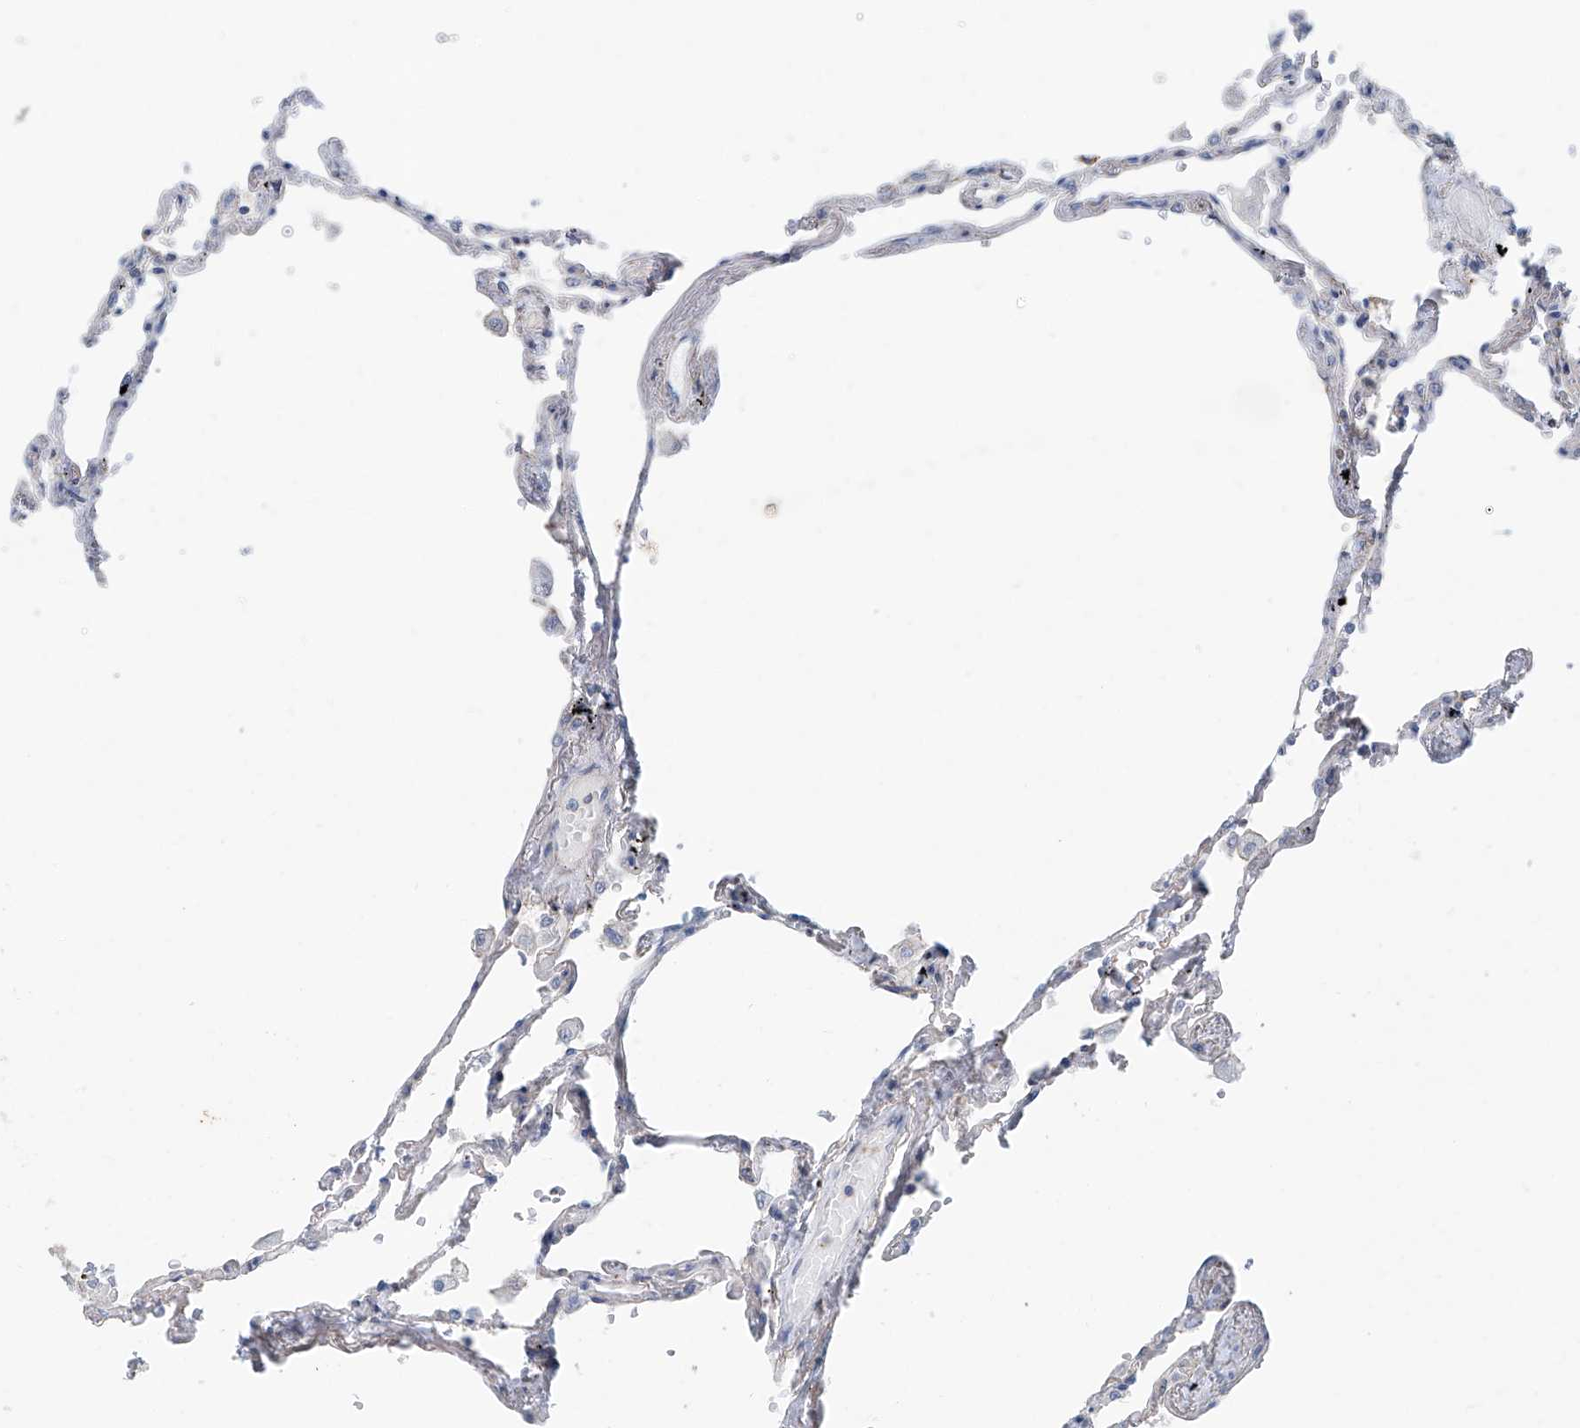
{"staining": {"intensity": "negative", "quantity": "none", "location": "none"}, "tissue": "lung", "cell_type": "Alveolar cells", "image_type": "normal", "snomed": [{"axis": "morphology", "description": "Normal tissue, NOS"}, {"axis": "topography", "description": "Lung"}], "caption": "Immunohistochemistry (IHC) micrograph of normal lung: human lung stained with DAB reveals no significant protein staining in alveolar cells. Nuclei are stained in blue.", "gene": "ANKRD34A", "patient": {"sex": "female", "age": 67}}